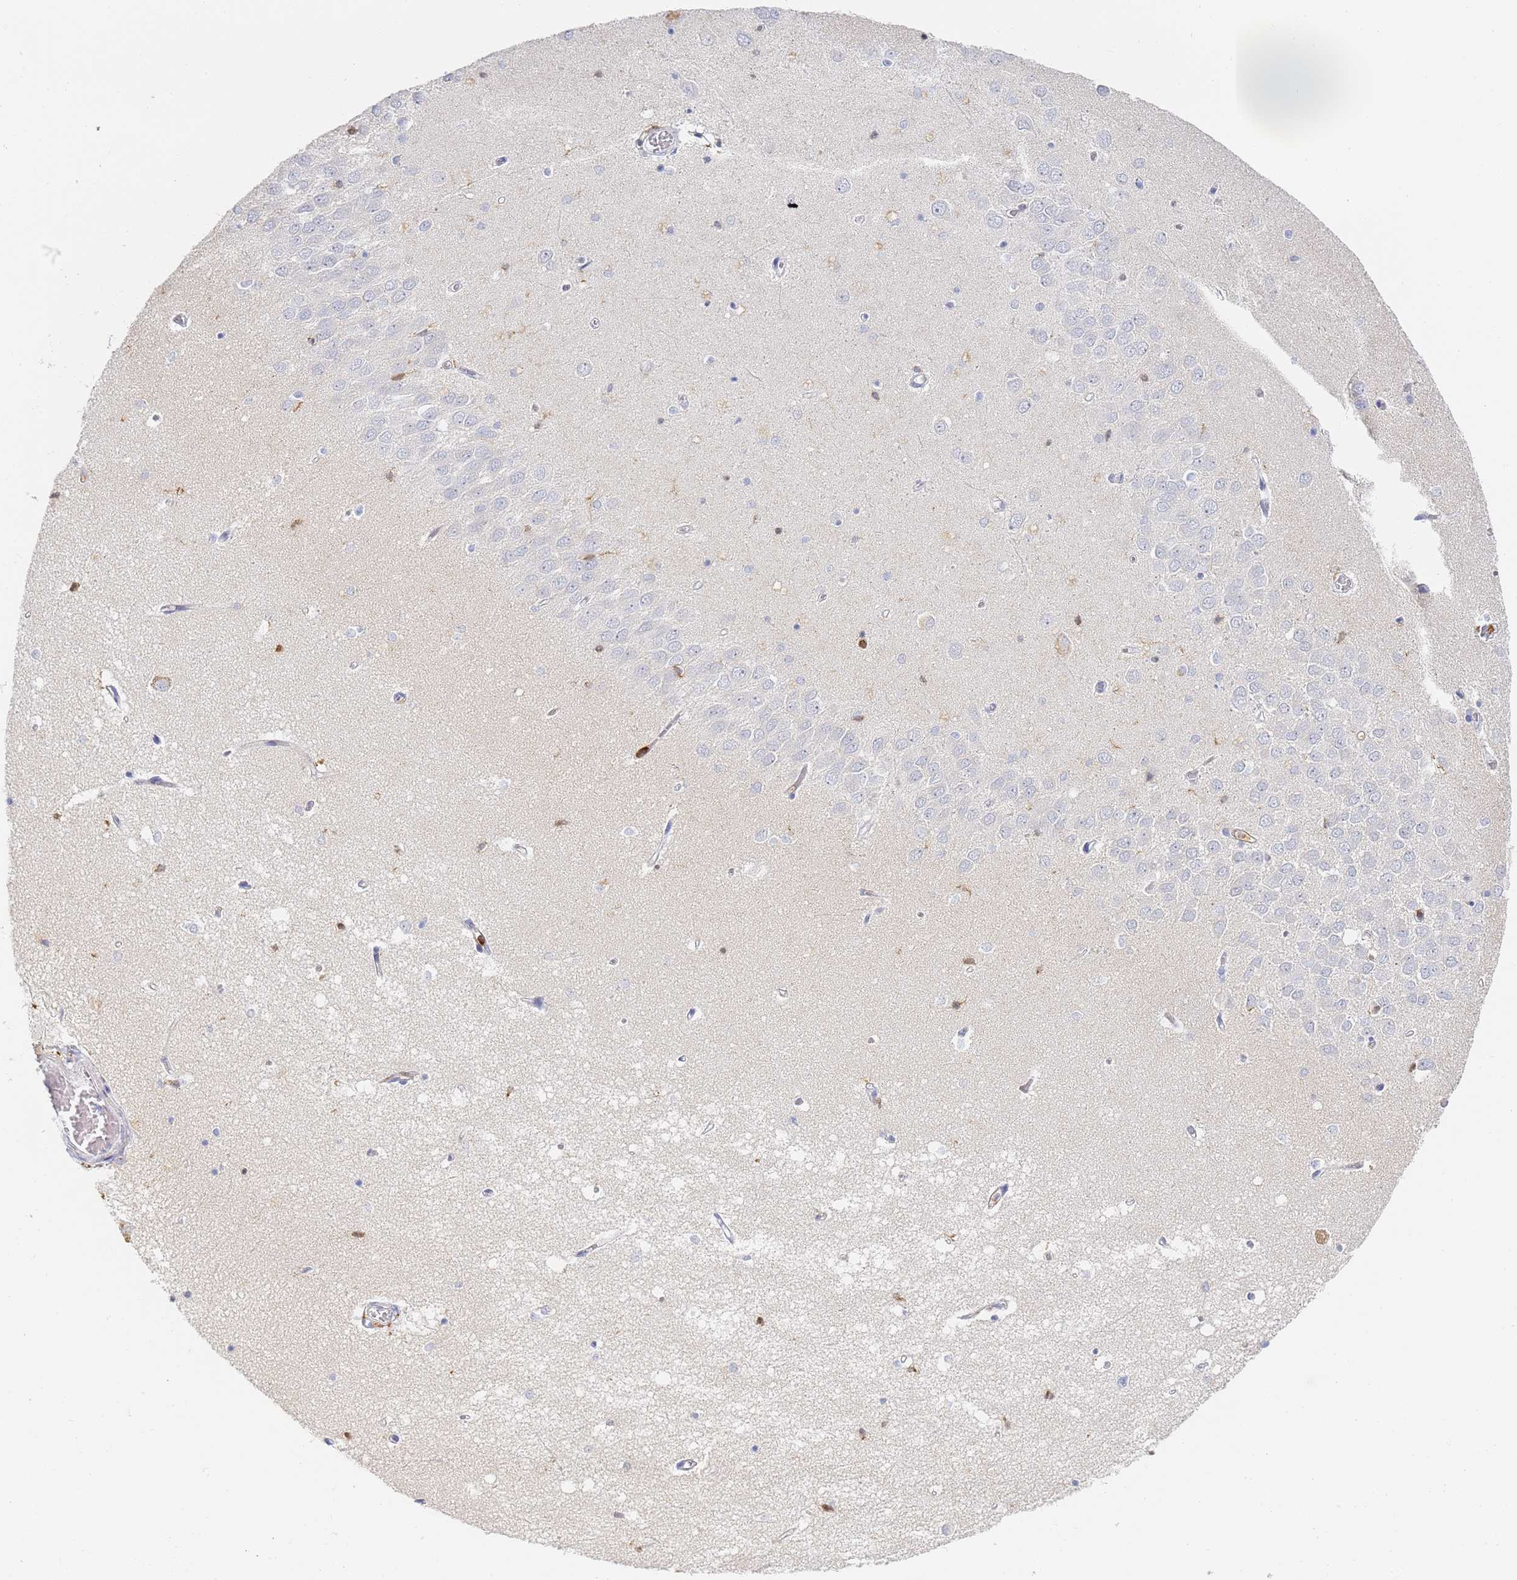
{"staining": {"intensity": "negative", "quantity": "none", "location": "none"}, "tissue": "hippocampus", "cell_type": "Glial cells", "image_type": "normal", "snomed": [{"axis": "morphology", "description": "Normal tissue, NOS"}, {"axis": "topography", "description": "Hippocampus"}], "caption": "The immunohistochemistry (IHC) photomicrograph has no significant positivity in glial cells of hippocampus.", "gene": "BIN2", "patient": {"sex": "male", "age": 70}}